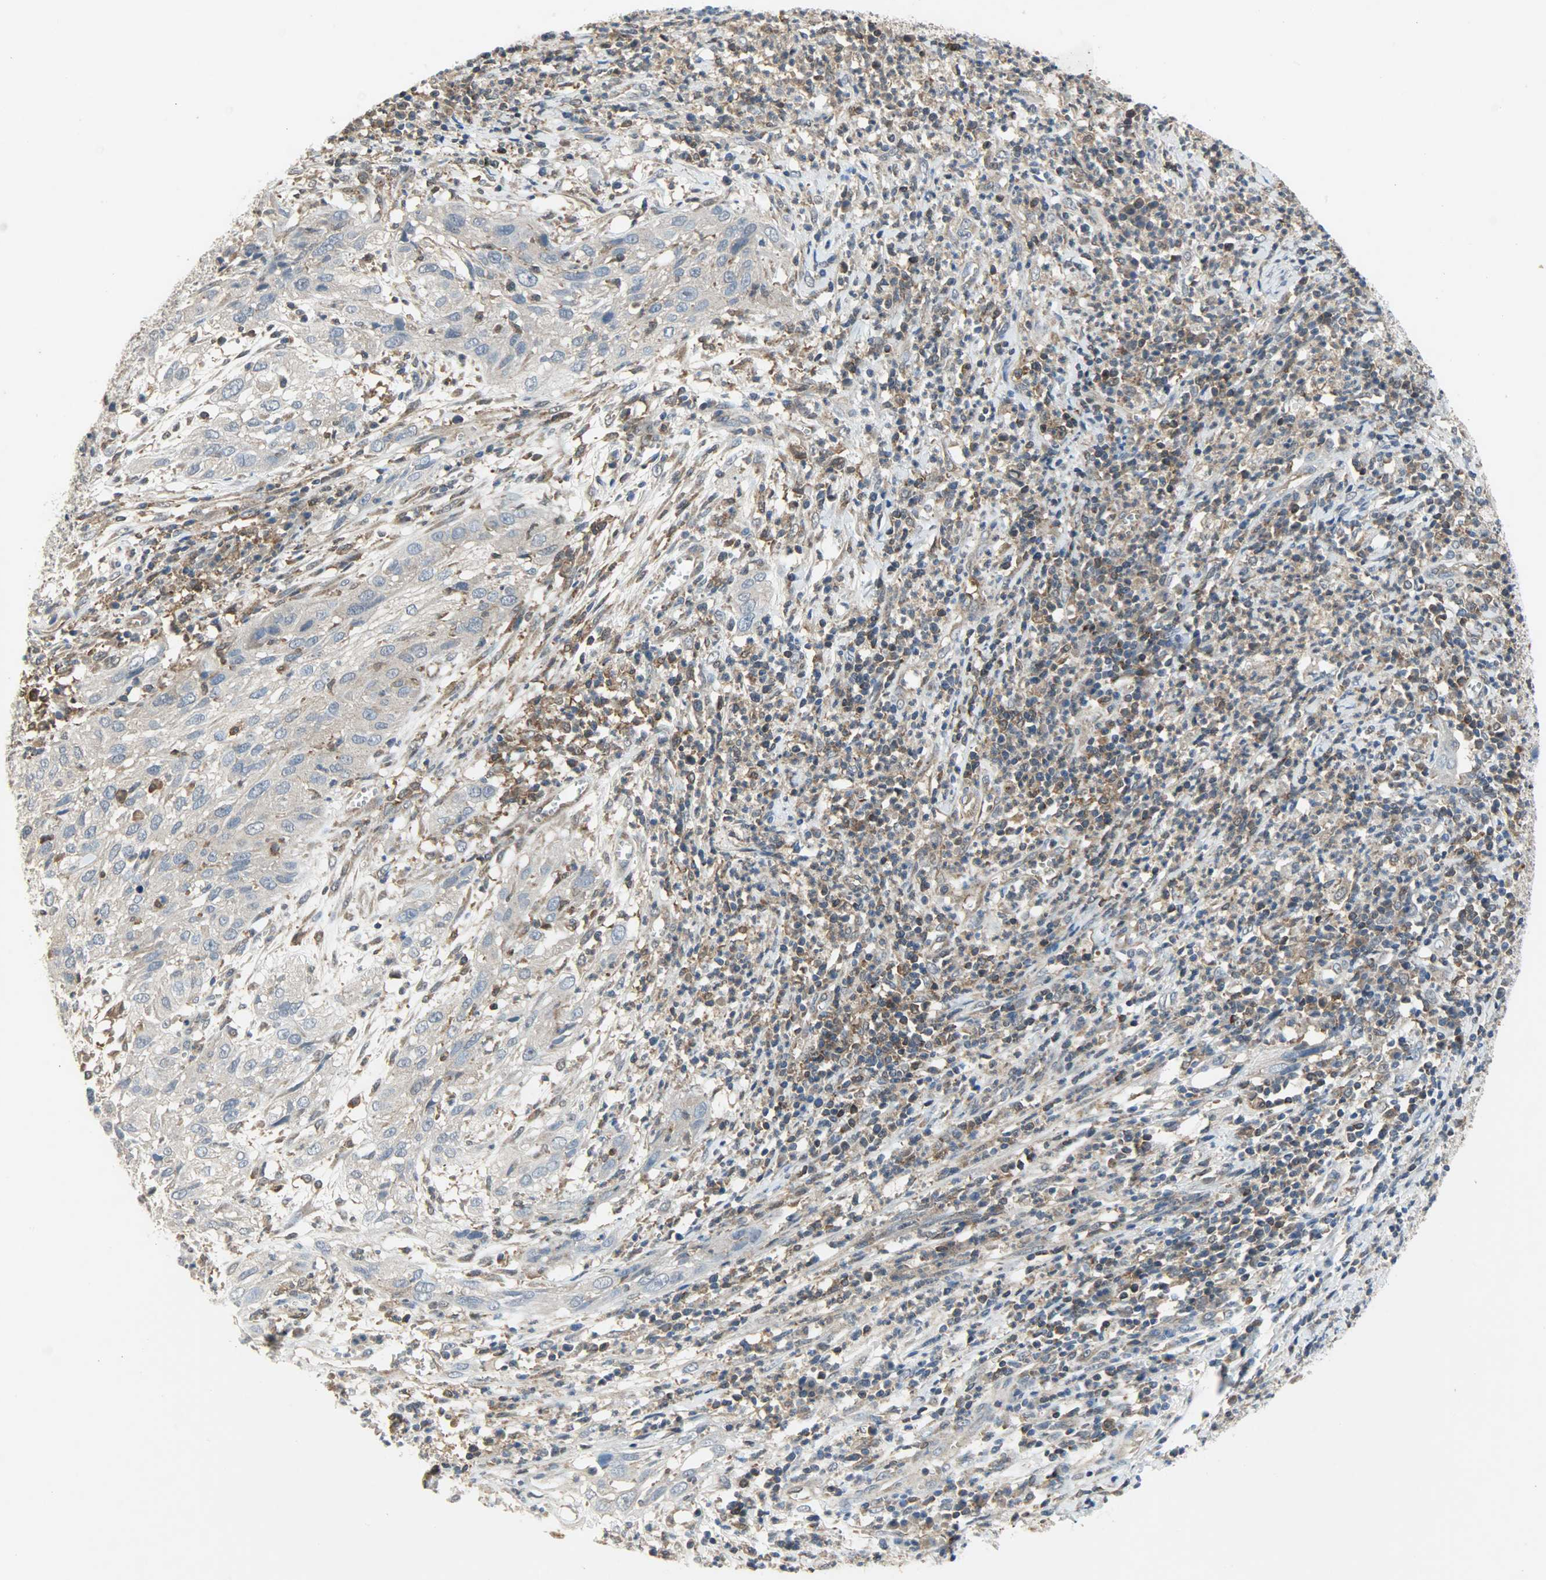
{"staining": {"intensity": "weak", "quantity": ">75%", "location": "cytoplasmic/membranous"}, "tissue": "cervical cancer", "cell_type": "Tumor cells", "image_type": "cancer", "snomed": [{"axis": "morphology", "description": "Squamous cell carcinoma, NOS"}, {"axis": "topography", "description": "Cervix"}], "caption": "Protein analysis of cervical cancer (squamous cell carcinoma) tissue exhibits weak cytoplasmic/membranous expression in approximately >75% of tumor cells.", "gene": "TRIM21", "patient": {"sex": "female", "age": 32}}